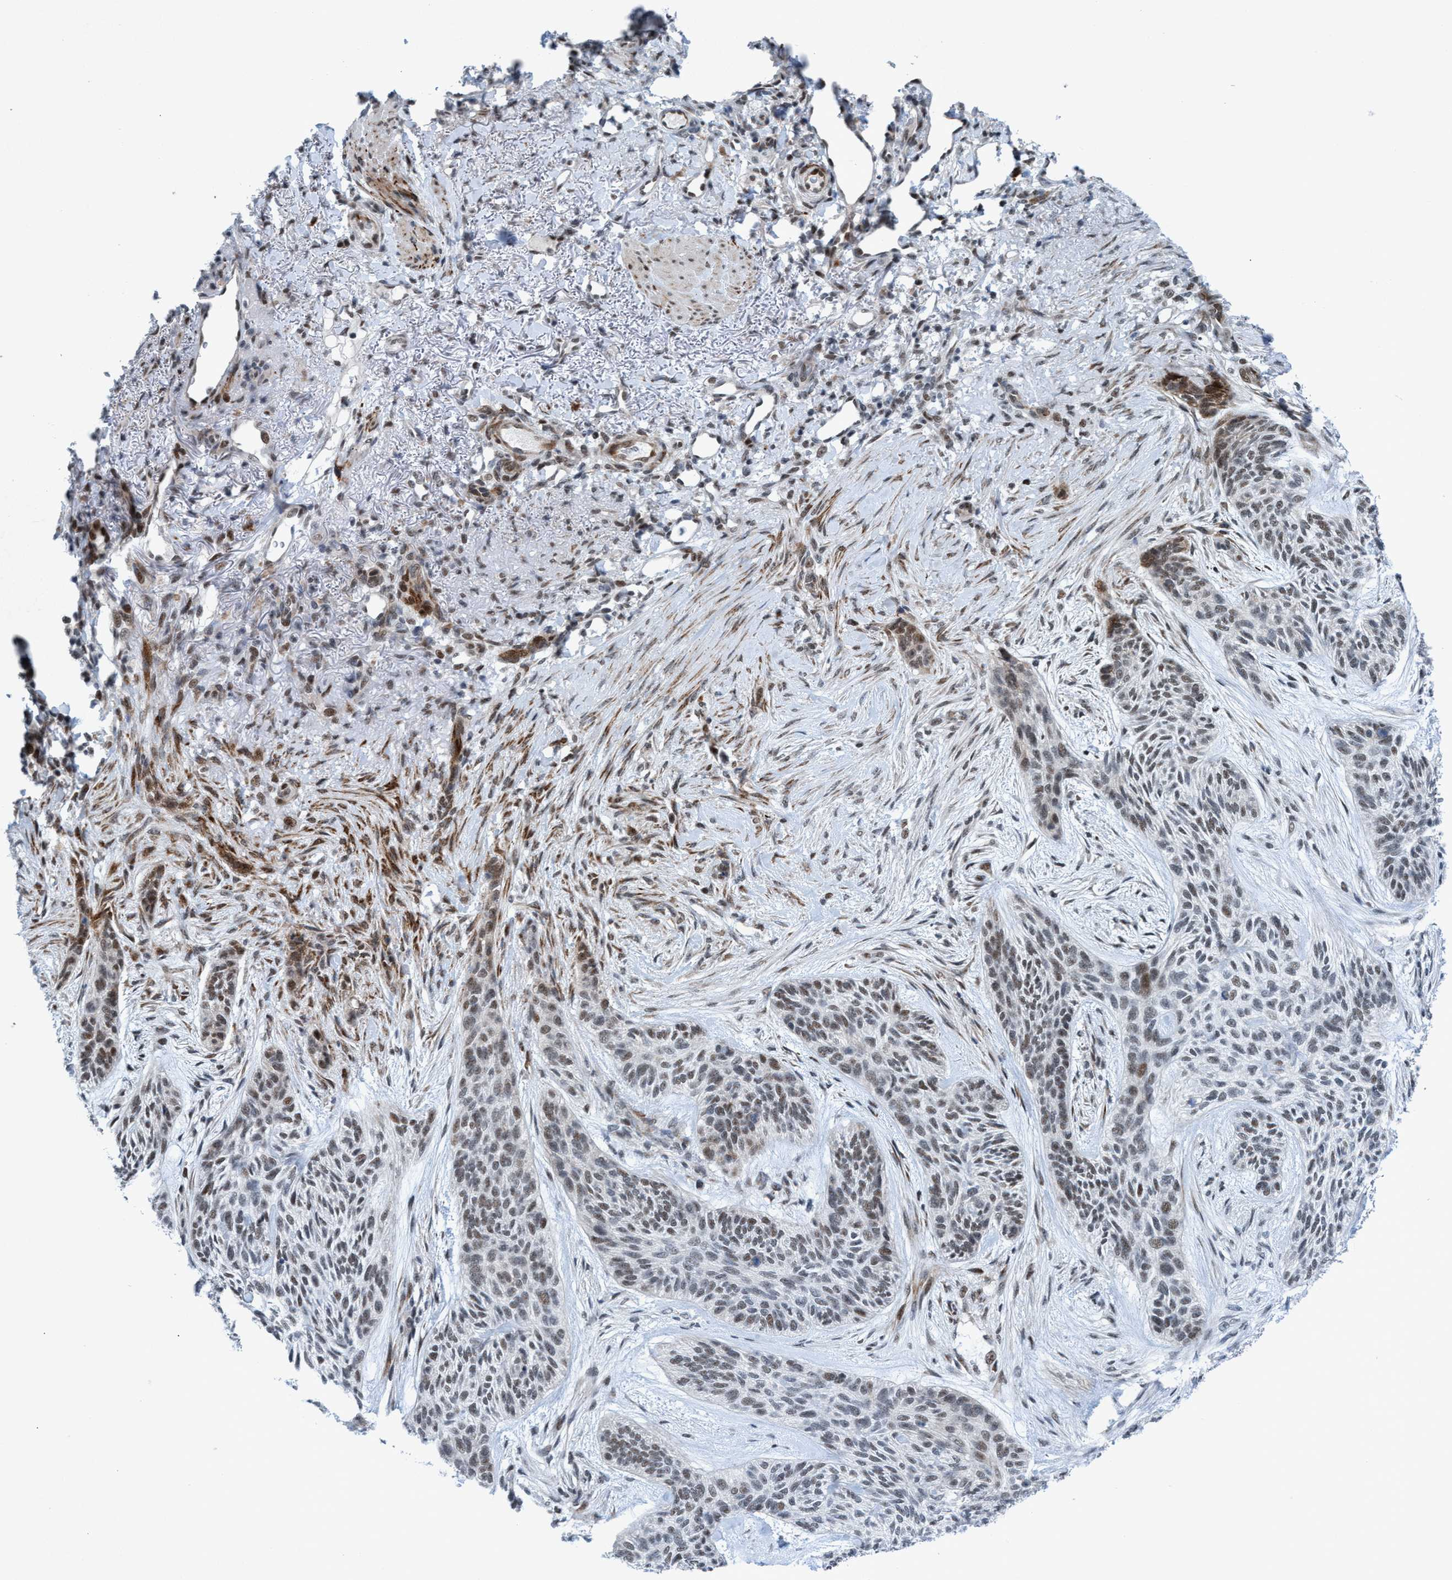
{"staining": {"intensity": "weak", "quantity": ">75%", "location": "nuclear"}, "tissue": "skin cancer", "cell_type": "Tumor cells", "image_type": "cancer", "snomed": [{"axis": "morphology", "description": "Basal cell carcinoma"}, {"axis": "topography", "description": "Skin"}], "caption": "Skin cancer (basal cell carcinoma) tissue displays weak nuclear expression in about >75% of tumor cells", "gene": "CWC27", "patient": {"sex": "male", "age": 55}}